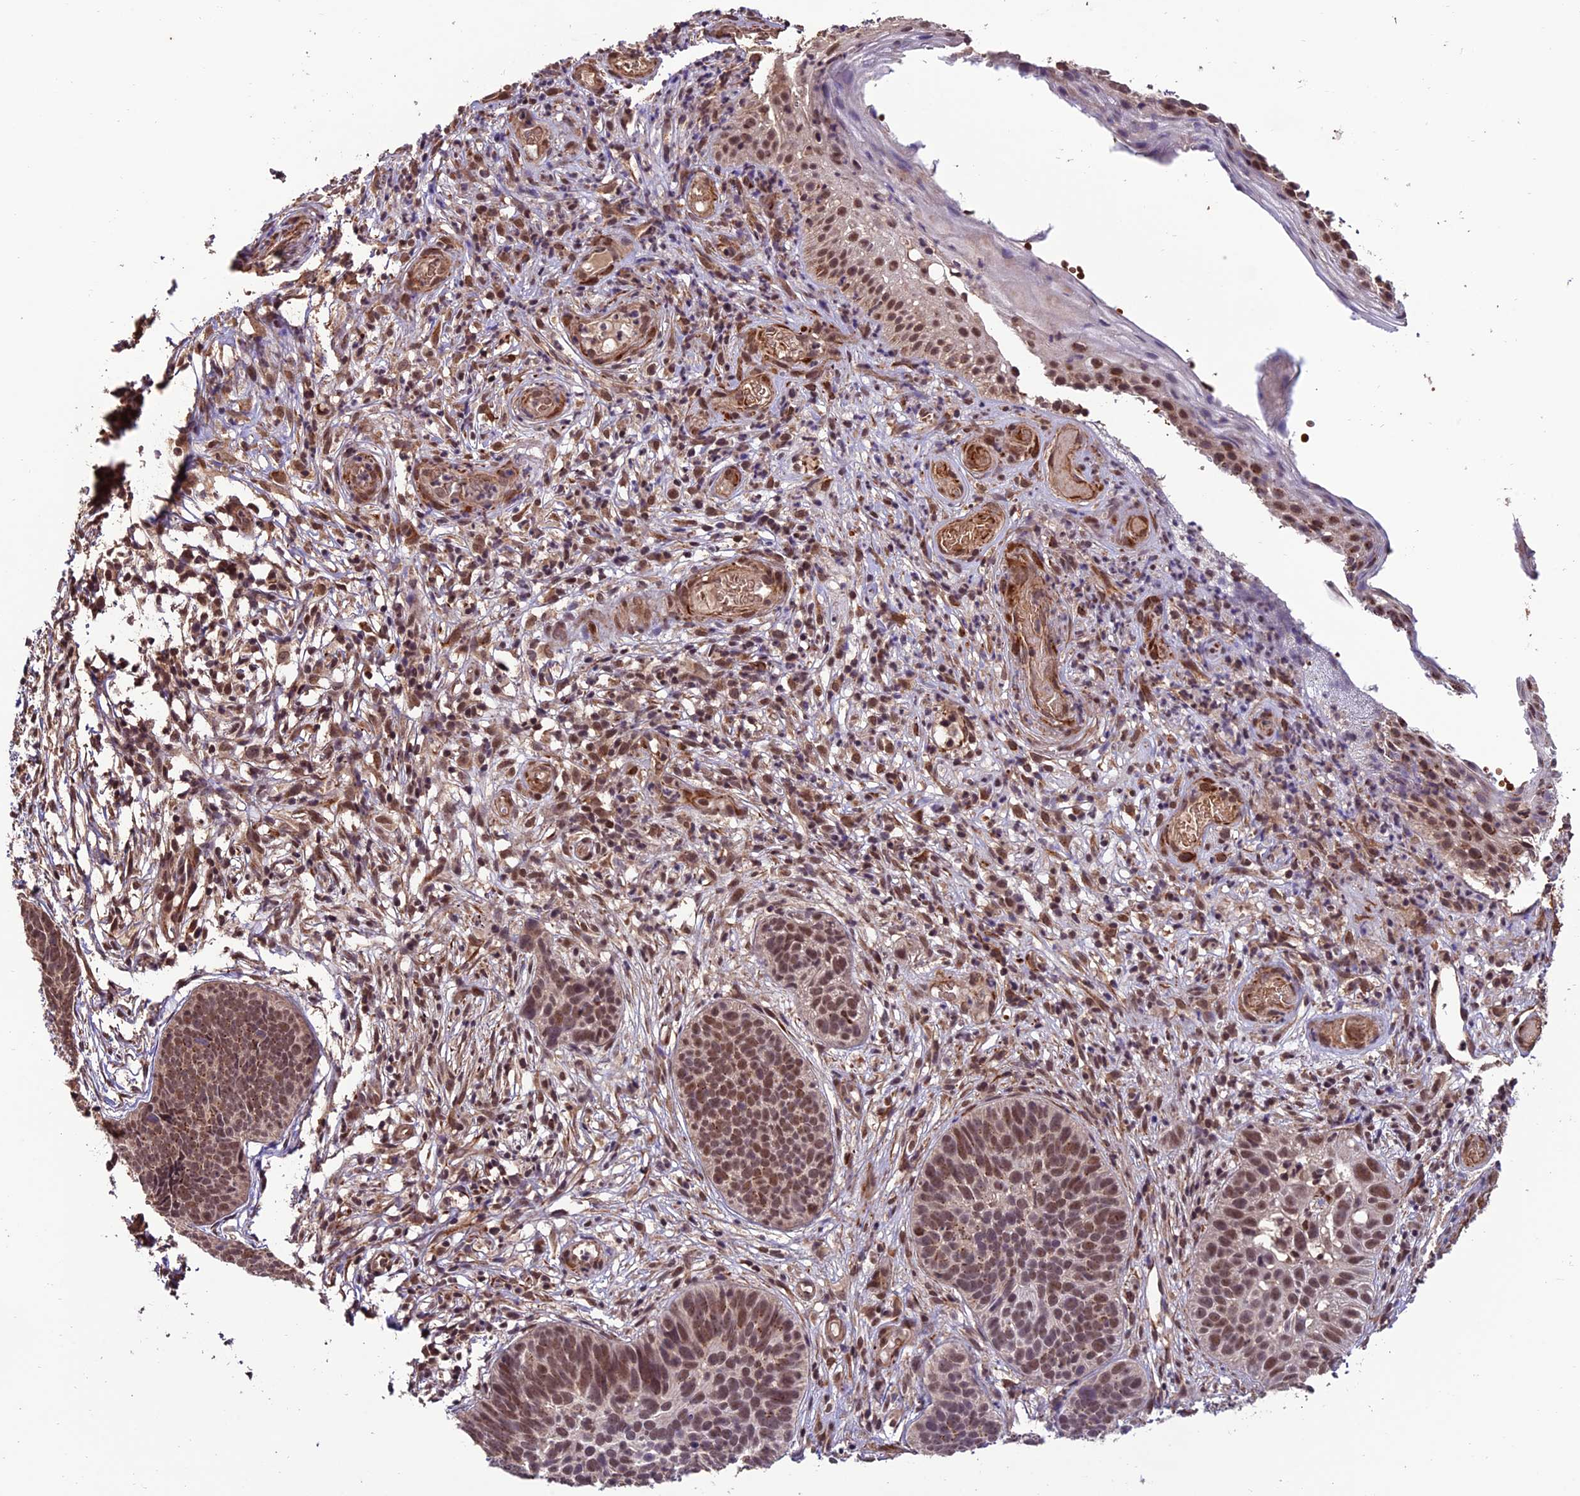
{"staining": {"intensity": "moderate", "quantity": ">75%", "location": "nuclear"}, "tissue": "skin cancer", "cell_type": "Tumor cells", "image_type": "cancer", "snomed": [{"axis": "morphology", "description": "Basal cell carcinoma"}, {"axis": "topography", "description": "Skin"}], "caption": "Skin cancer stained for a protein (brown) reveals moderate nuclear positive expression in approximately >75% of tumor cells.", "gene": "CABIN1", "patient": {"sex": "male", "age": 89}}